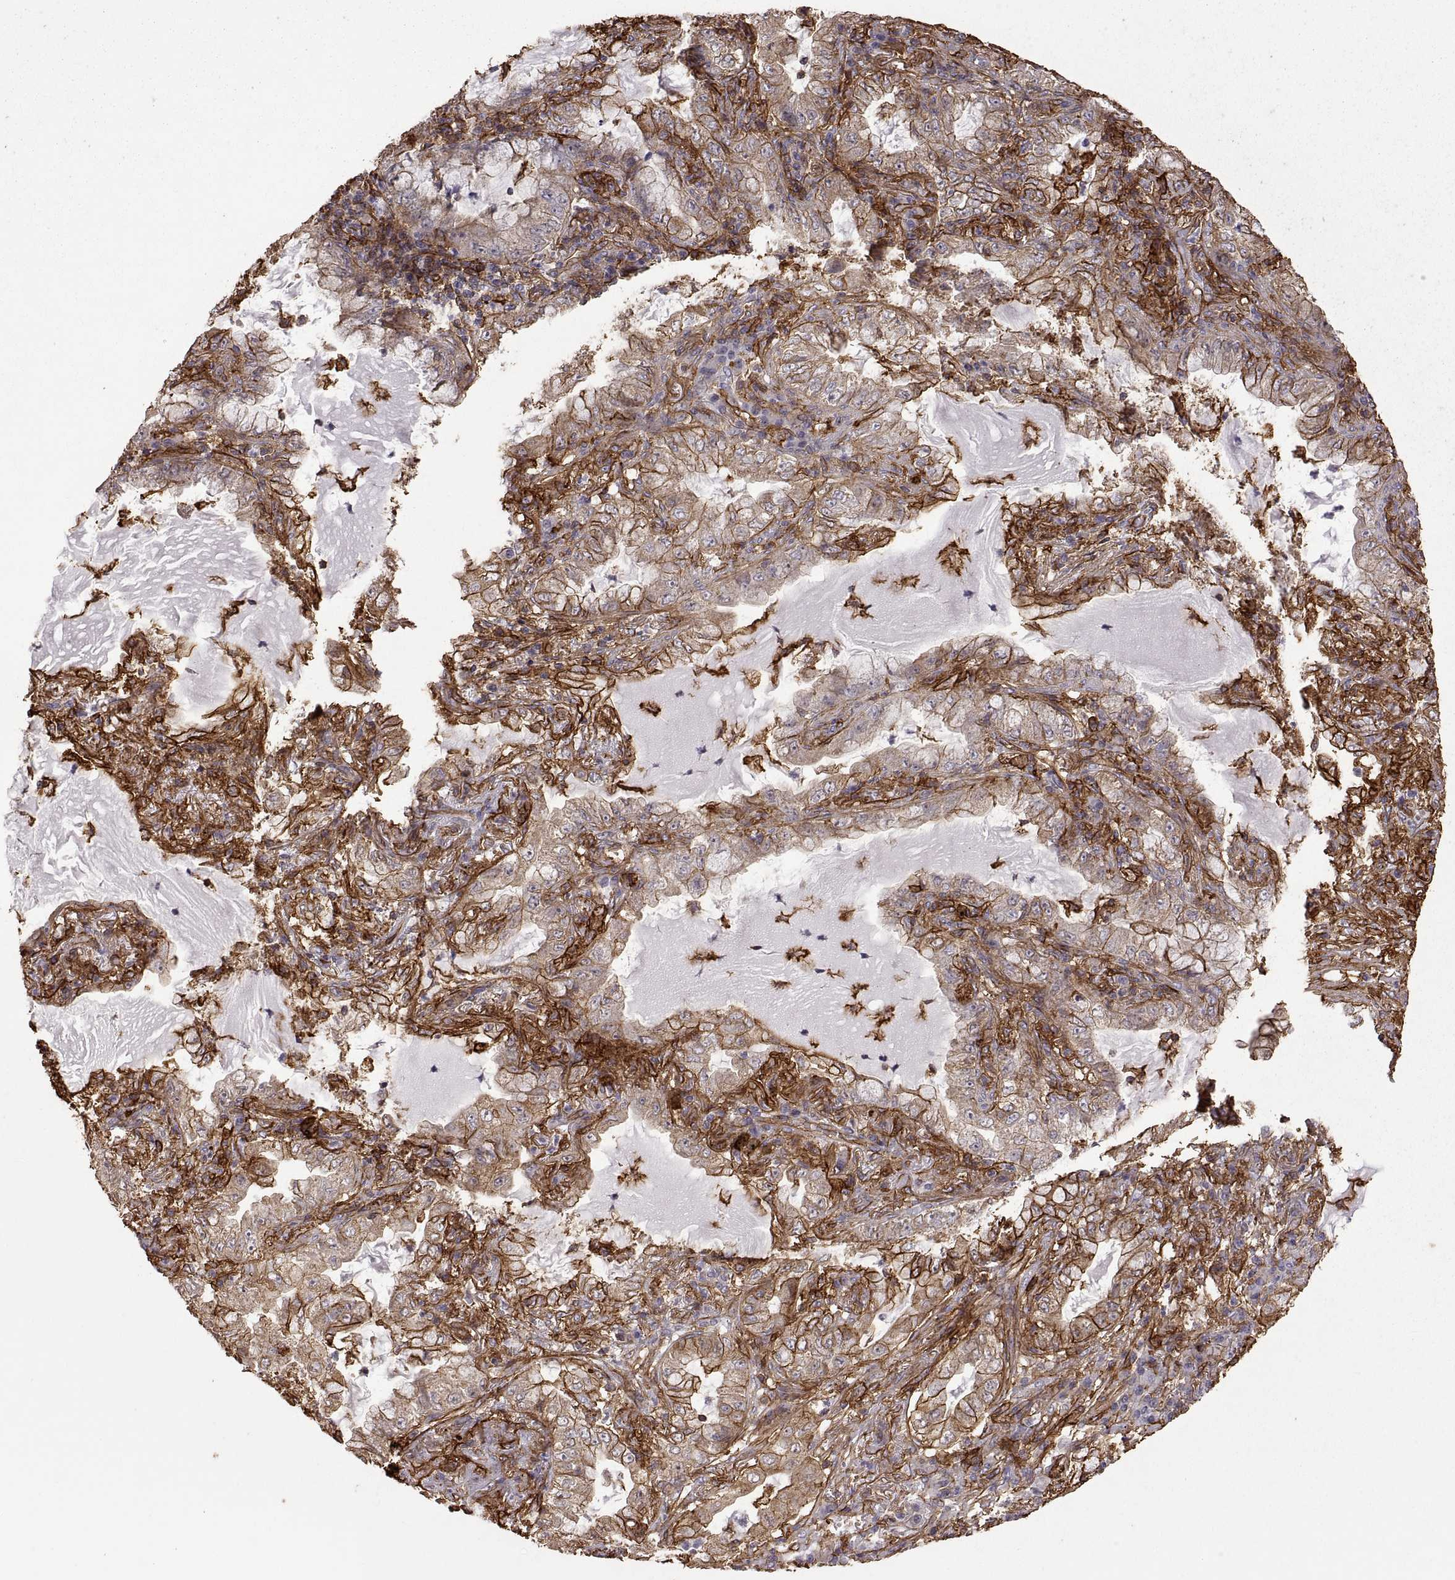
{"staining": {"intensity": "strong", "quantity": ">75%", "location": "cytoplasmic/membranous"}, "tissue": "lung cancer", "cell_type": "Tumor cells", "image_type": "cancer", "snomed": [{"axis": "morphology", "description": "Adenocarcinoma, NOS"}, {"axis": "topography", "description": "Lung"}], "caption": "Strong cytoplasmic/membranous staining is present in about >75% of tumor cells in lung adenocarcinoma.", "gene": "S100A10", "patient": {"sex": "female", "age": 73}}